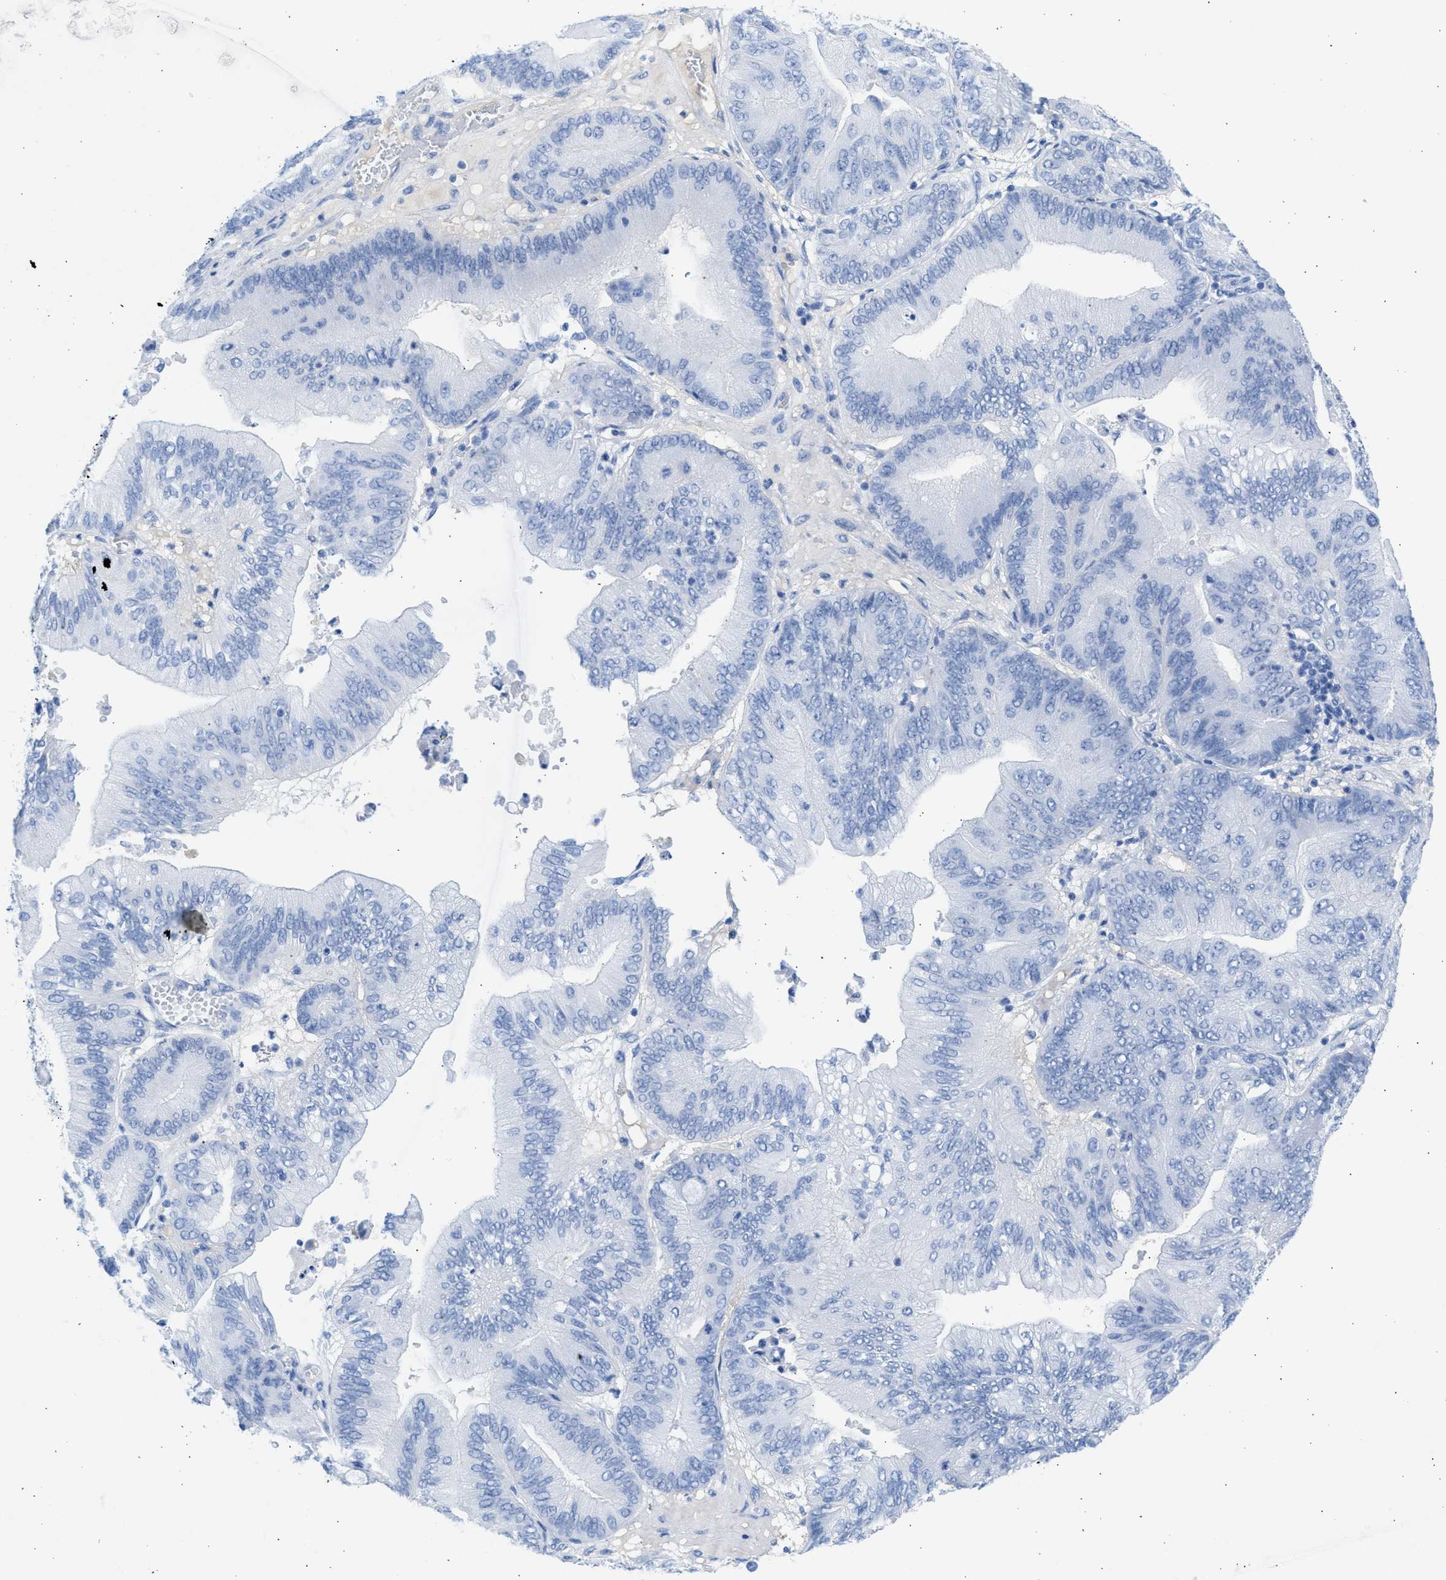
{"staining": {"intensity": "negative", "quantity": "none", "location": "none"}, "tissue": "ovarian cancer", "cell_type": "Tumor cells", "image_type": "cancer", "snomed": [{"axis": "morphology", "description": "Cystadenocarcinoma, mucinous, NOS"}, {"axis": "topography", "description": "Ovary"}], "caption": "Photomicrograph shows no significant protein staining in tumor cells of ovarian cancer (mucinous cystadenocarcinoma).", "gene": "SPATA3", "patient": {"sex": "female", "age": 61}}